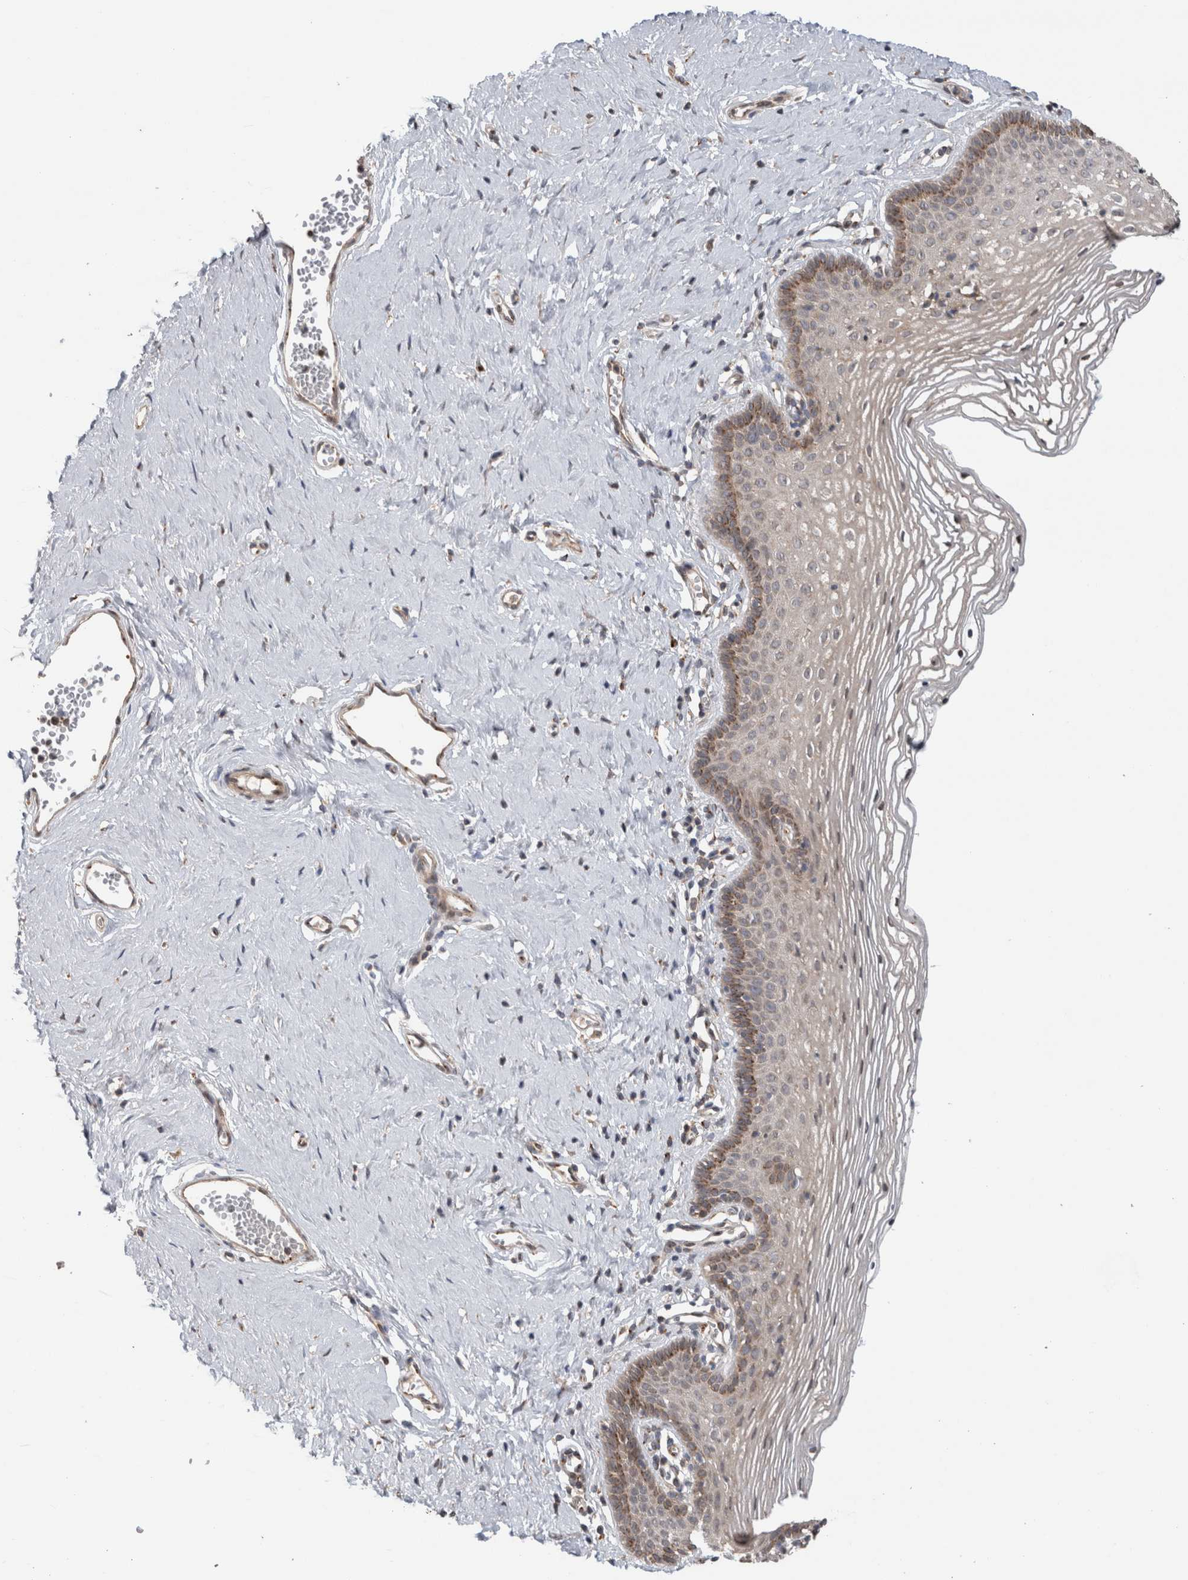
{"staining": {"intensity": "moderate", "quantity": "<25%", "location": "cytoplasmic/membranous"}, "tissue": "vagina", "cell_type": "Squamous epithelial cells", "image_type": "normal", "snomed": [{"axis": "morphology", "description": "Normal tissue, NOS"}, {"axis": "topography", "description": "Vagina"}], "caption": "This micrograph exhibits IHC staining of unremarkable vagina, with low moderate cytoplasmic/membranous positivity in about <25% of squamous epithelial cells.", "gene": "TRIM5", "patient": {"sex": "female", "age": 32}}